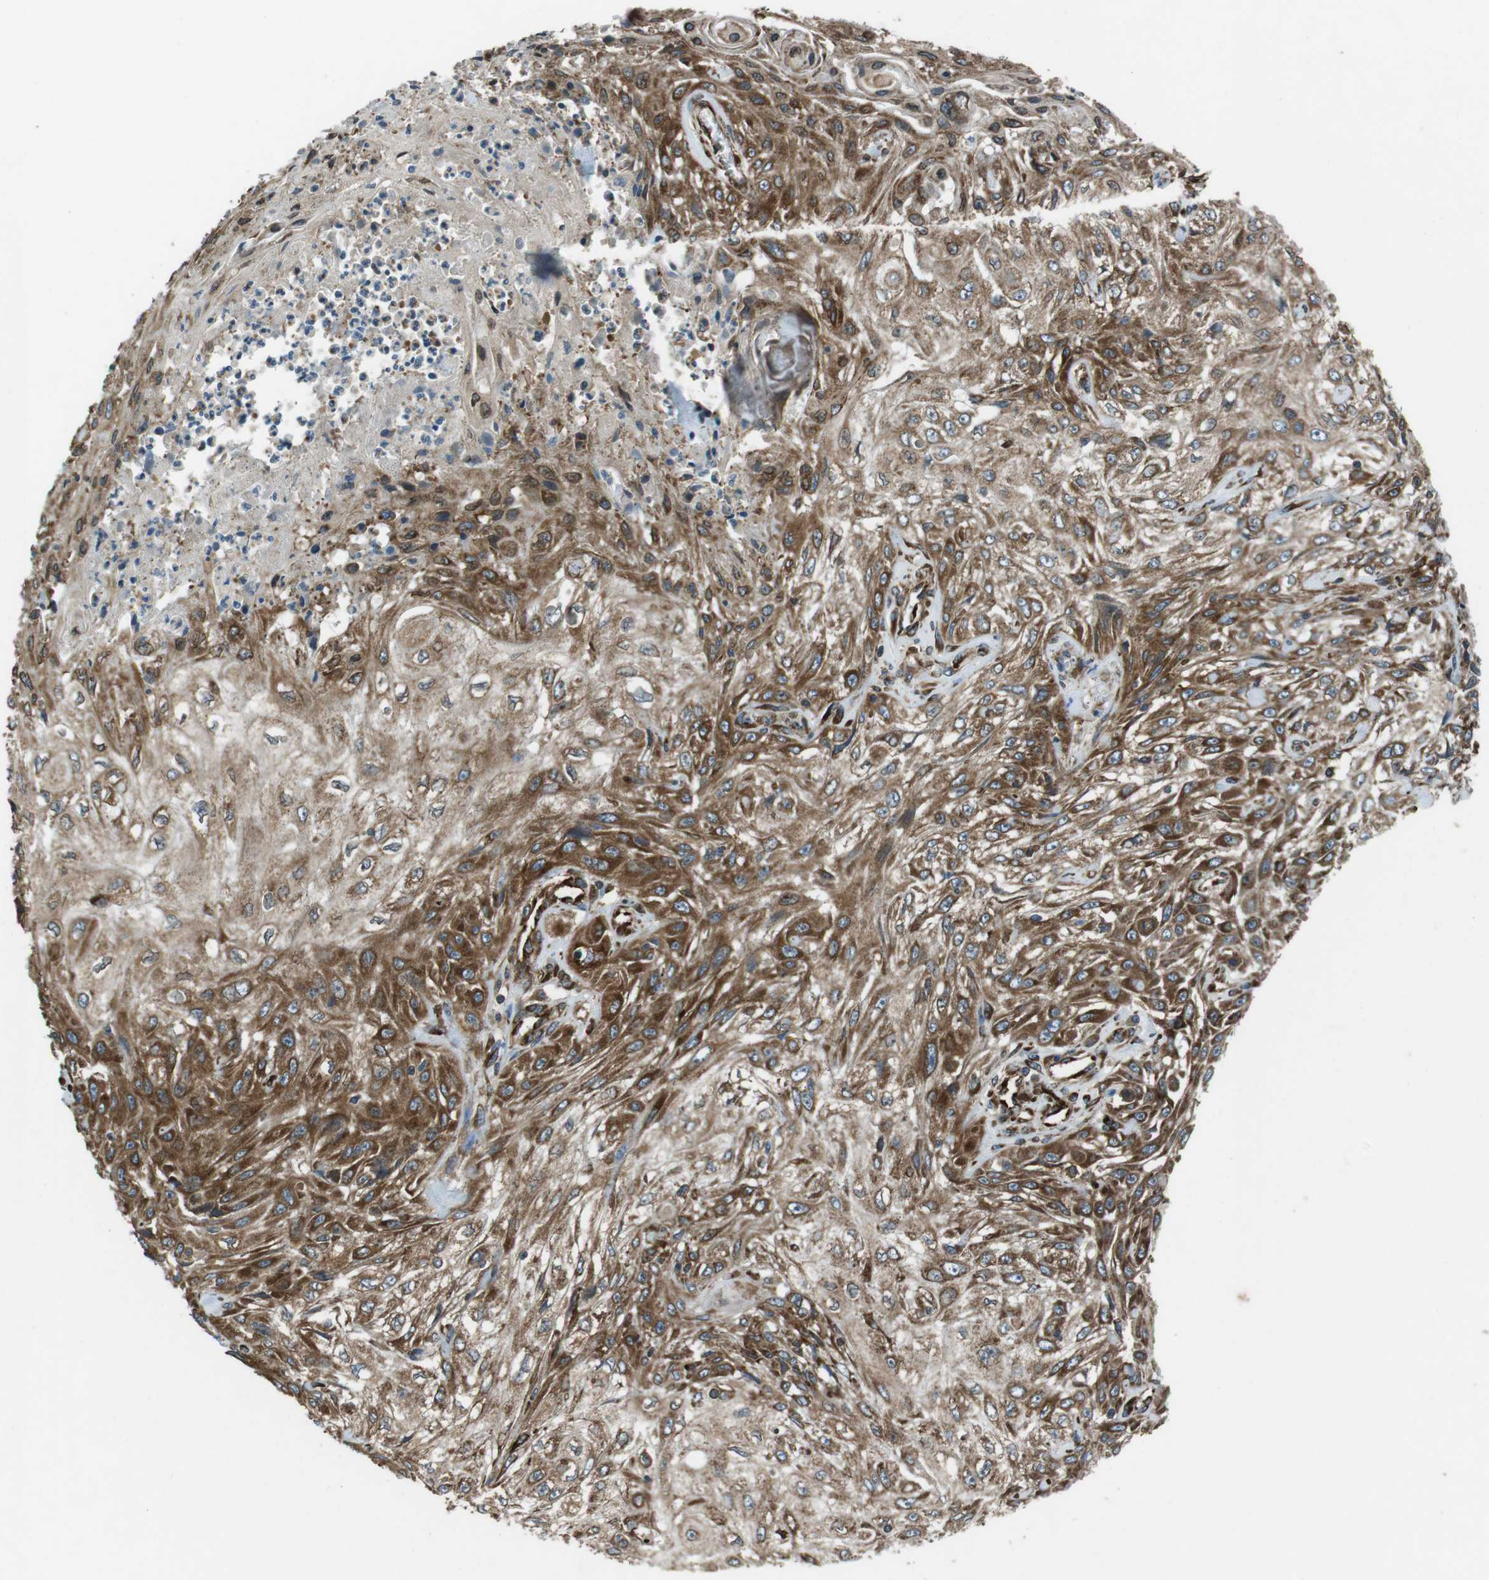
{"staining": {"intensity": "strong", "quantity": ">75%", "location": "cytoplasmic/membranous"}, "tissue": "skin cancer", "cell_type": "Tumor cells", "image_type": "cancer", "snomed": [{"axis": "morphology", "description": "Squamous cell carcinoma, NOS"}, {"axis": "topography", "description": "Skin"}], "caption": "Immunohistochemistry (IHC) (DAB (3,3'-diaminobenzidine)) staining of human skin squamous cell carcinoma exhibits strong cytoplasmic/membranous protein positivity in approximately >75% of tumor cells. (DAB (3,3'-diaminobenzidine) IHC with brightfield microscopy, high magnification).", "gene": "KTN1", "patient": {"sex": "male", "age": 75}}